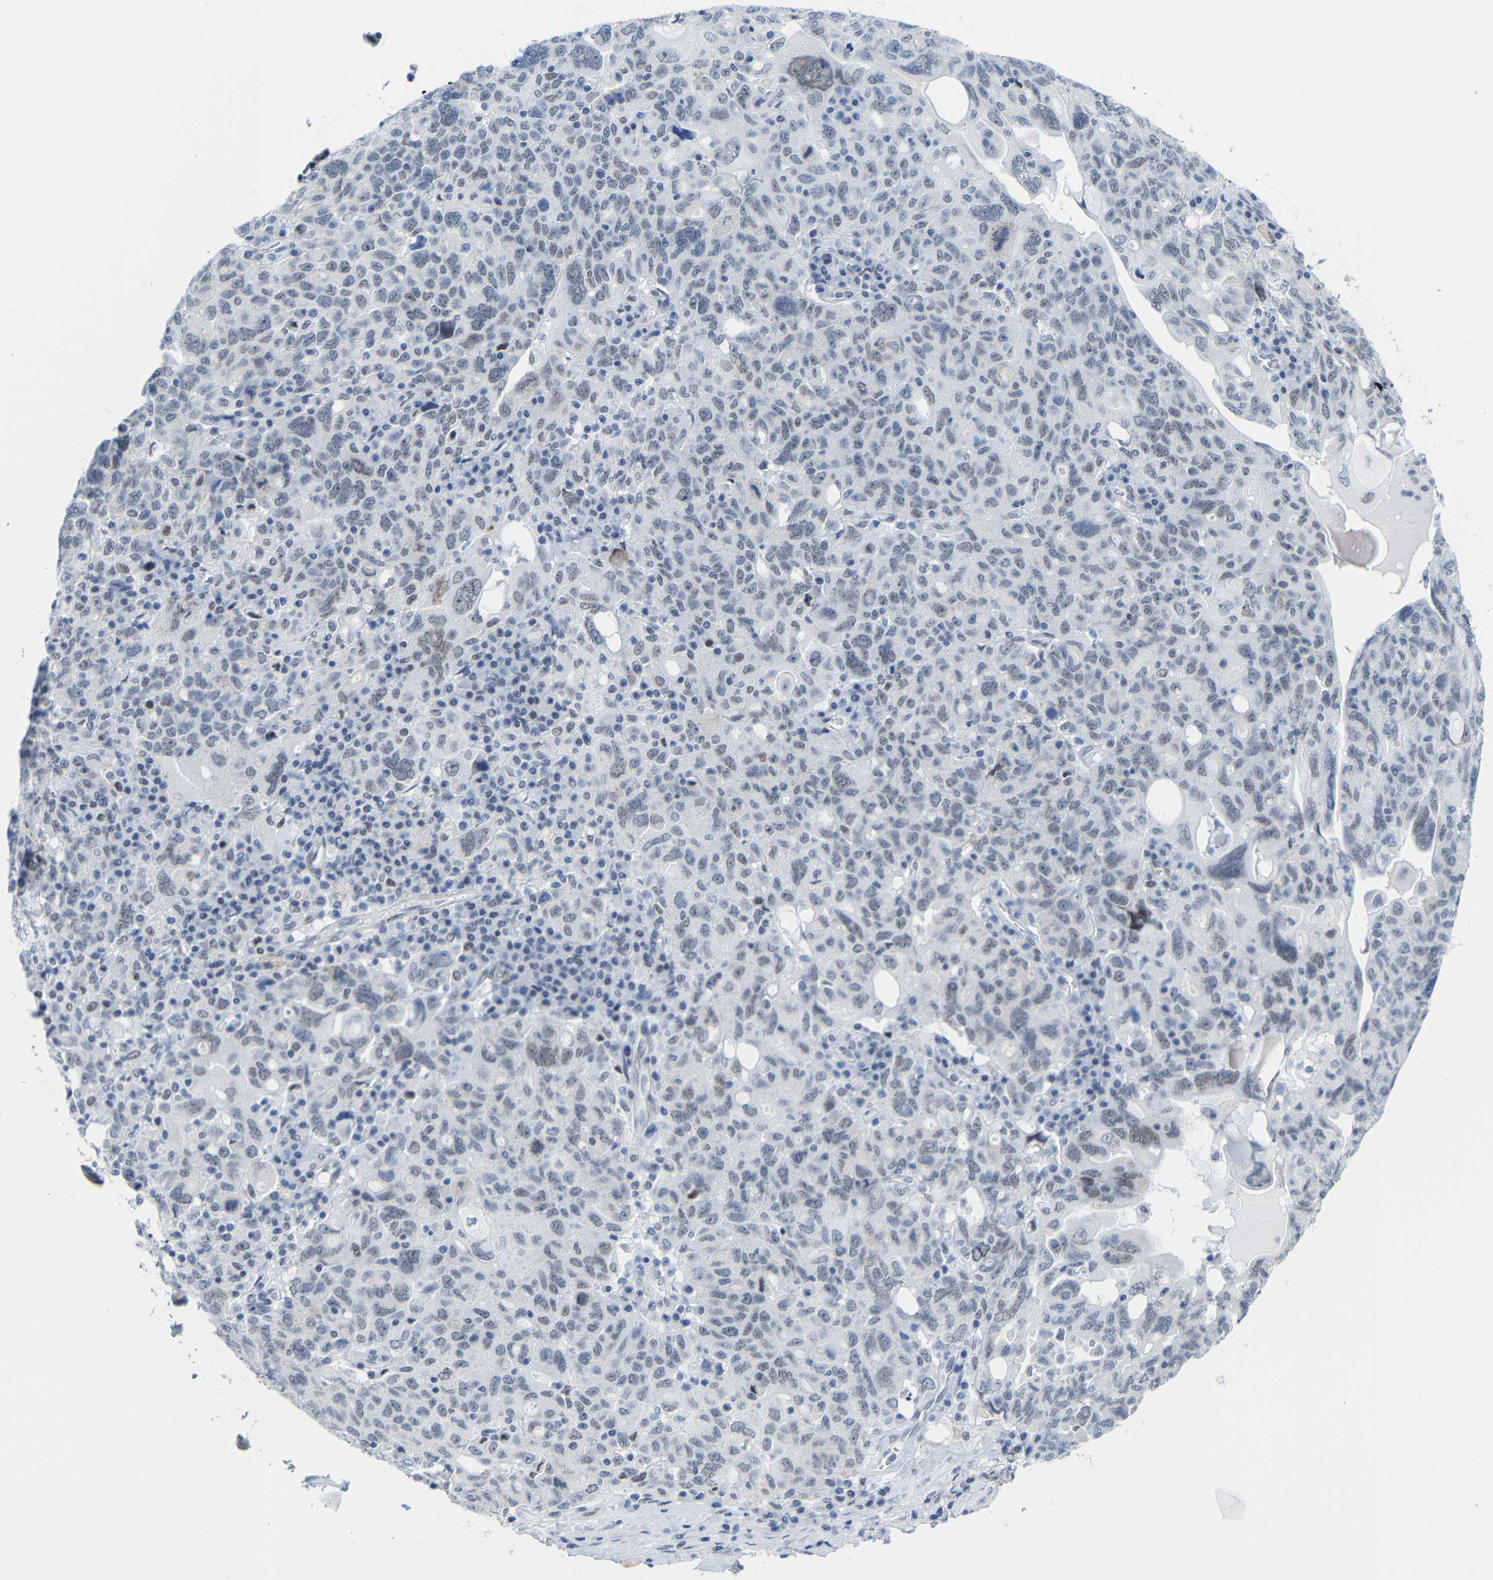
{"staining": {"intensity": "negative", "quantity": "none", "location": "none"}, "tissue": "ovarian cancer", "cell_type": "Tumor cells", "image_type": "cancer", "snomed": [{"axis": "morphology", "description": "Carcinoma, endometroid"}, {"axis": "topography", "description": "Ovary"}], "caption": "There is no significant staining in tumor cells of ovarian cancer.", "gene": "FAM180A", "patient": {"sex": "female", "age": 62}}